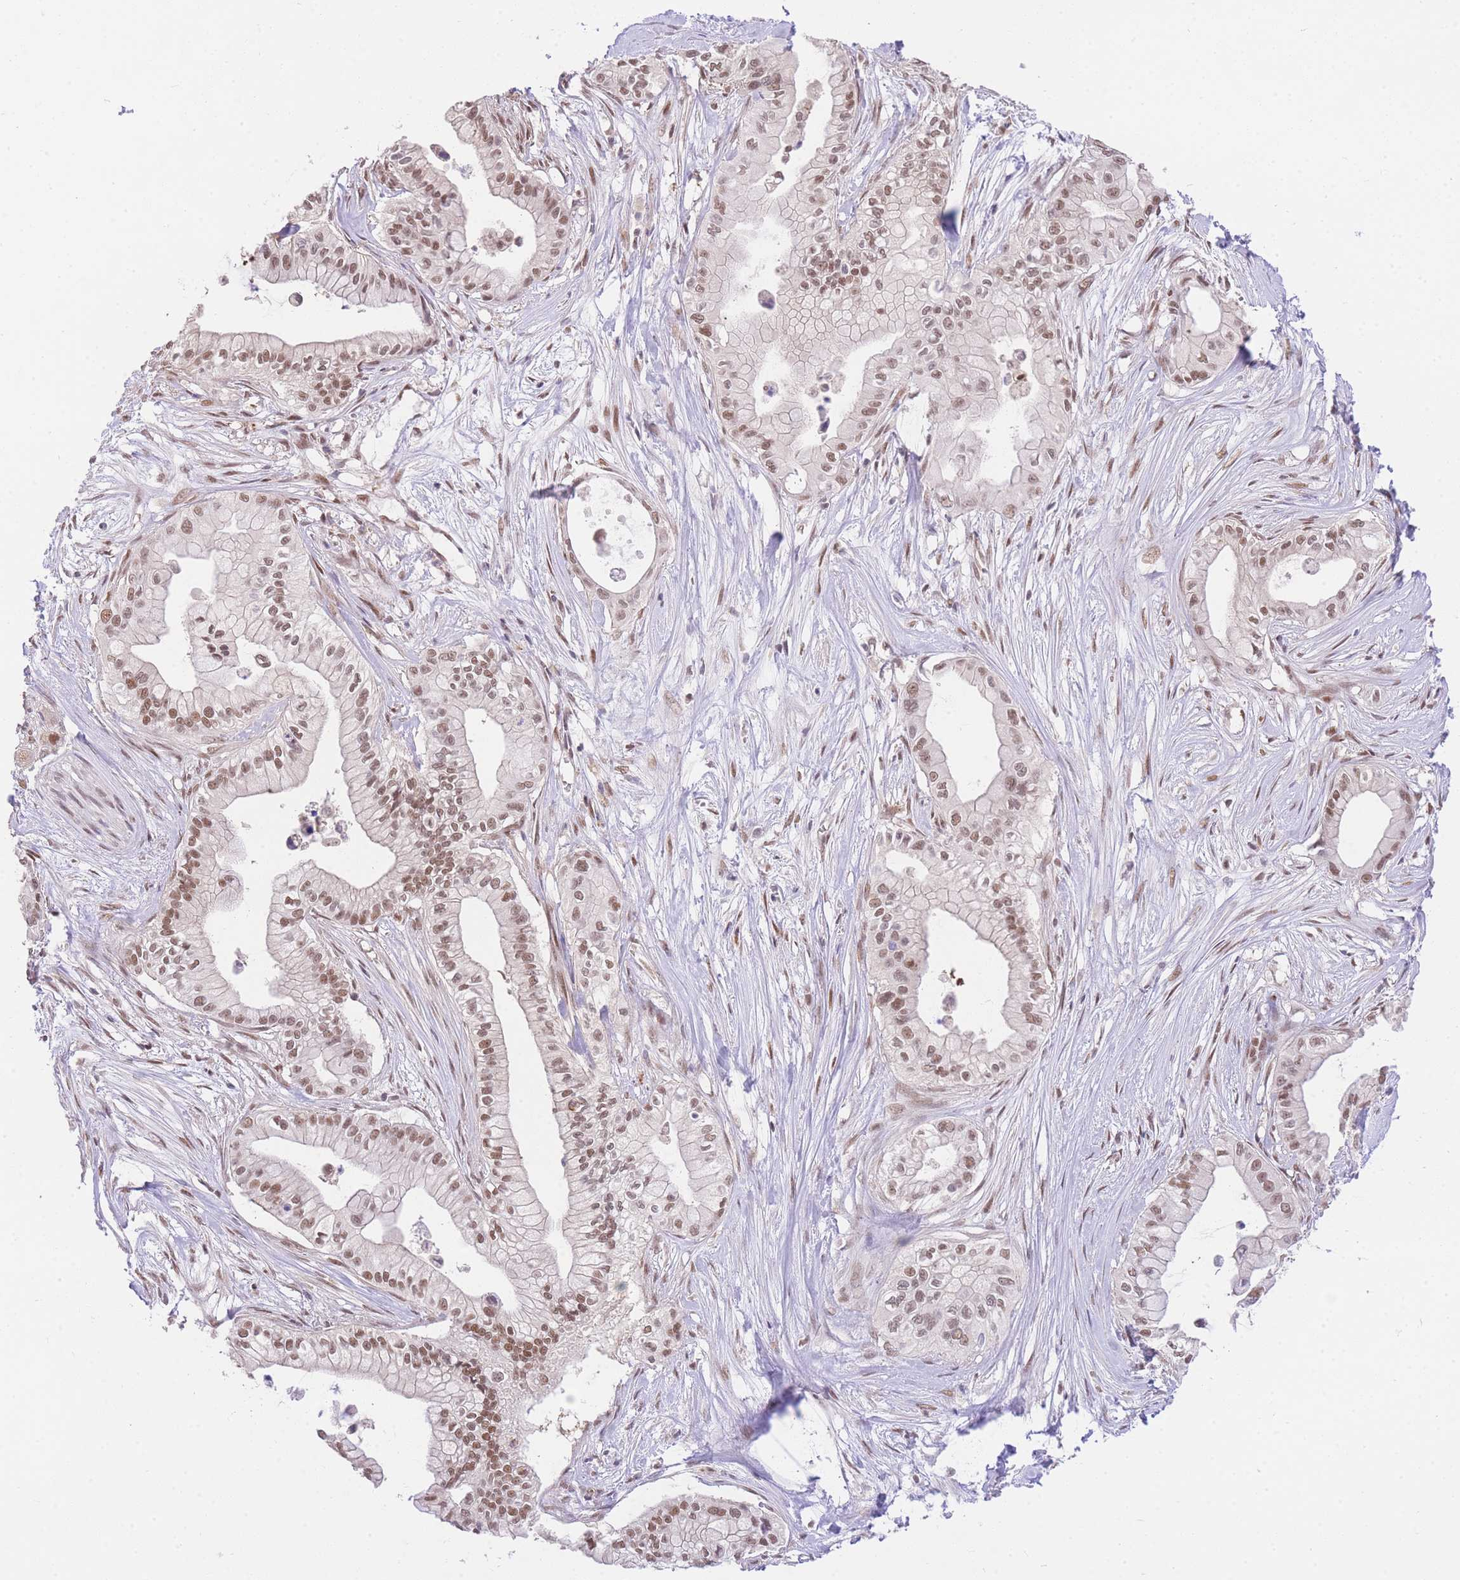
{"staining": {"intensity": "moderate", "quantity": ">75%", "location": "nuclear"}, "tissue": "pancreatic cancer", "cell_type": "Tumor cells", "image_type": "cancer", "snomed": [{"axis": "morphology", "description": "Adenocarcinoma, NOS"}, {"axis": "topography", "description": "Pancreas"}], "caption": "Immunohistochemistry histopathology image of neoplastic tissue: human pancreatic adenocarcinoma stained using immunohistochemistry (IHC) demonstrates medium levels of moderate protein expression localized specifically in the nuclear of tumor cells, appearing as a nuclear brown color.", "gene": "UBXN7", "patient": {"sex": "male", "age": 78}}